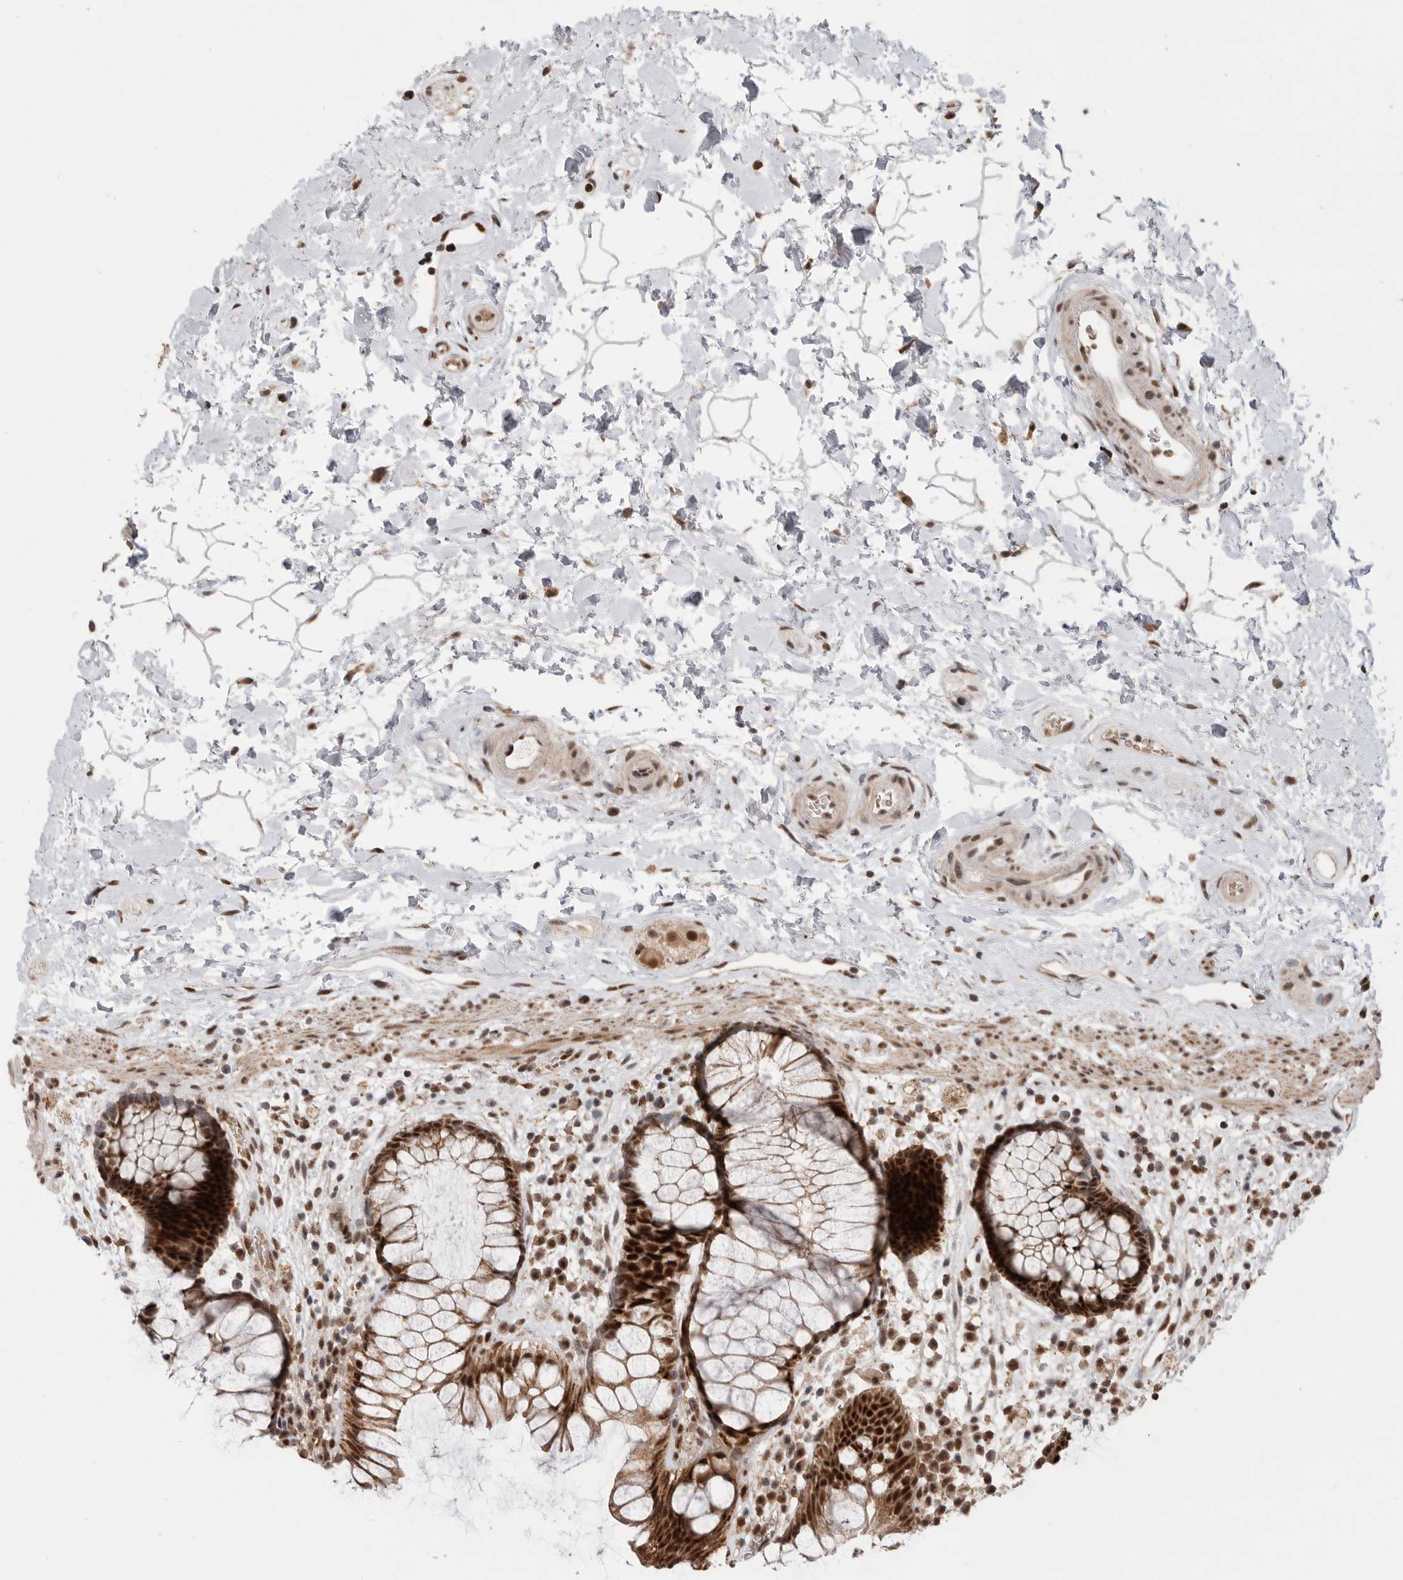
{"staining": {"intensity": "strong", "quantity": ">75%", "location": "cytoplasmic/membranous,nuclear"}, "tissue": "rectum", "cell_type": "Glandular cells", "image_type": "normal", "snomed": [{"axis": "morphology", "description": "Normal tissue, NOS"}, {"axis": "topography", "description": "Rectum"}], "caption": "A histopathology image showing strong cytoplasmic/membranous,nuclear positivity in about >75% of glandular cells in benign rectum, as visualized by brown immunohistochemical staining.", "gene": "PPP1R10", "patient": {"sex": "male", "age": 51}}